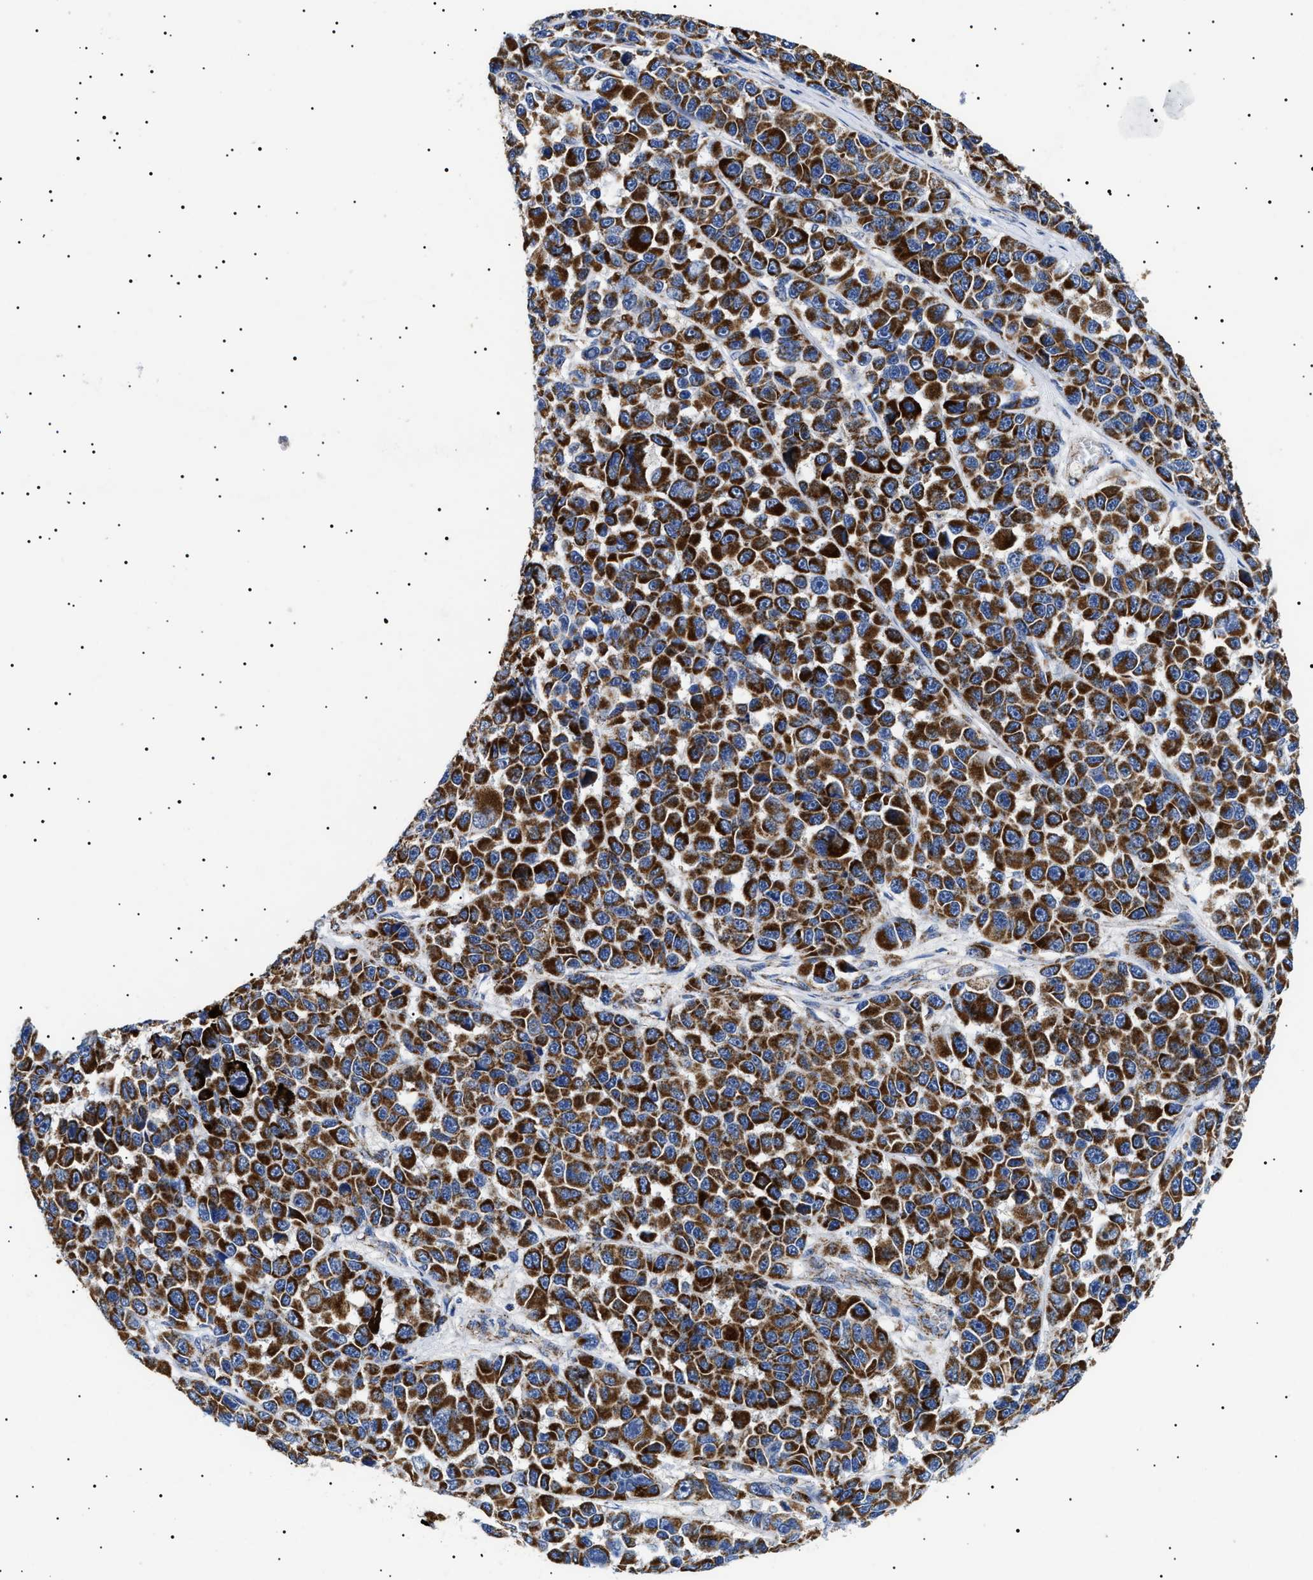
{"staining": {"intensity": "strong", "quantity": ">75%", "location": "cytoplasmic/membranous"}, "tissue": "melanoma", "cell_type": "Tumor cells", "image_type": "cancer", "snomed": [{"axis": "morphology", "description": "Malignant melanoma, NOS"}, {"axis": "topography", "description": "Skin"}], "caption": "Brown immunohistochemical staining in malignant melanoma reveals strong cytoplasmic/membranous expression in approximately >75% of tumor cells. (Stains: DAB in brown, nuclei in blue, Microscopy: brightfield microscopy at high magnification).", "gene": "CHRDL2", "patient": {"sex": "male", "age": 53}}